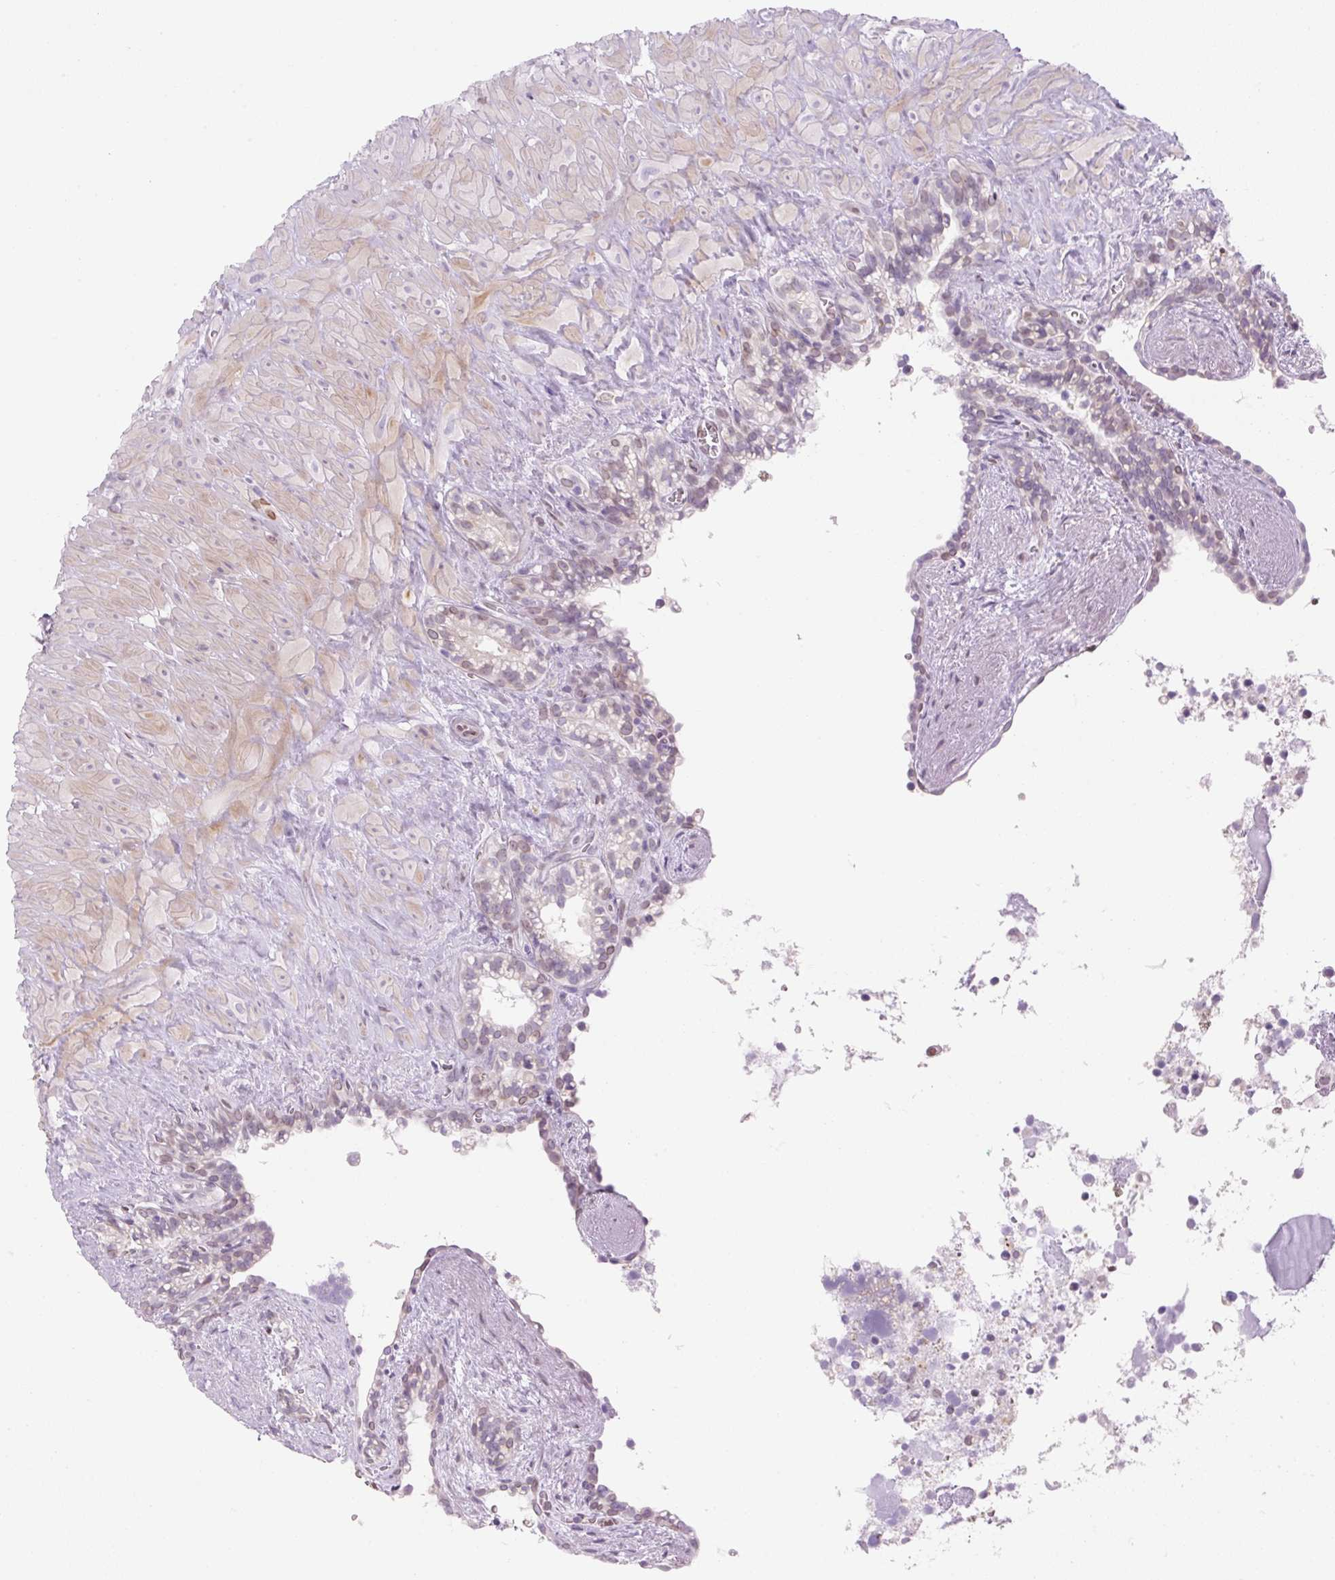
{"staining": {"intensity": "weak", "quantity": "25%-75%", "location": "cytoplasmic/membranous,nuclear"}, "tissue": "seminal vesicle", "cell_type": "Glandular cells", "image_type": "normal", "snomed": [{"axis": "morphology", "description": "Normal tissue, NOS"}, {"axis": "topography", "description": "Seminal veicle"}], "caption": "A histopathology image showing weak cytoplasmic/membranous,nuclear staining in about 25%-75% of glandular cells in normal seminal vesicle, as visualized by brown immunohistochemical staining.", "gene": "SYNE3", "patient": {"sex": "male", "age": 76}}